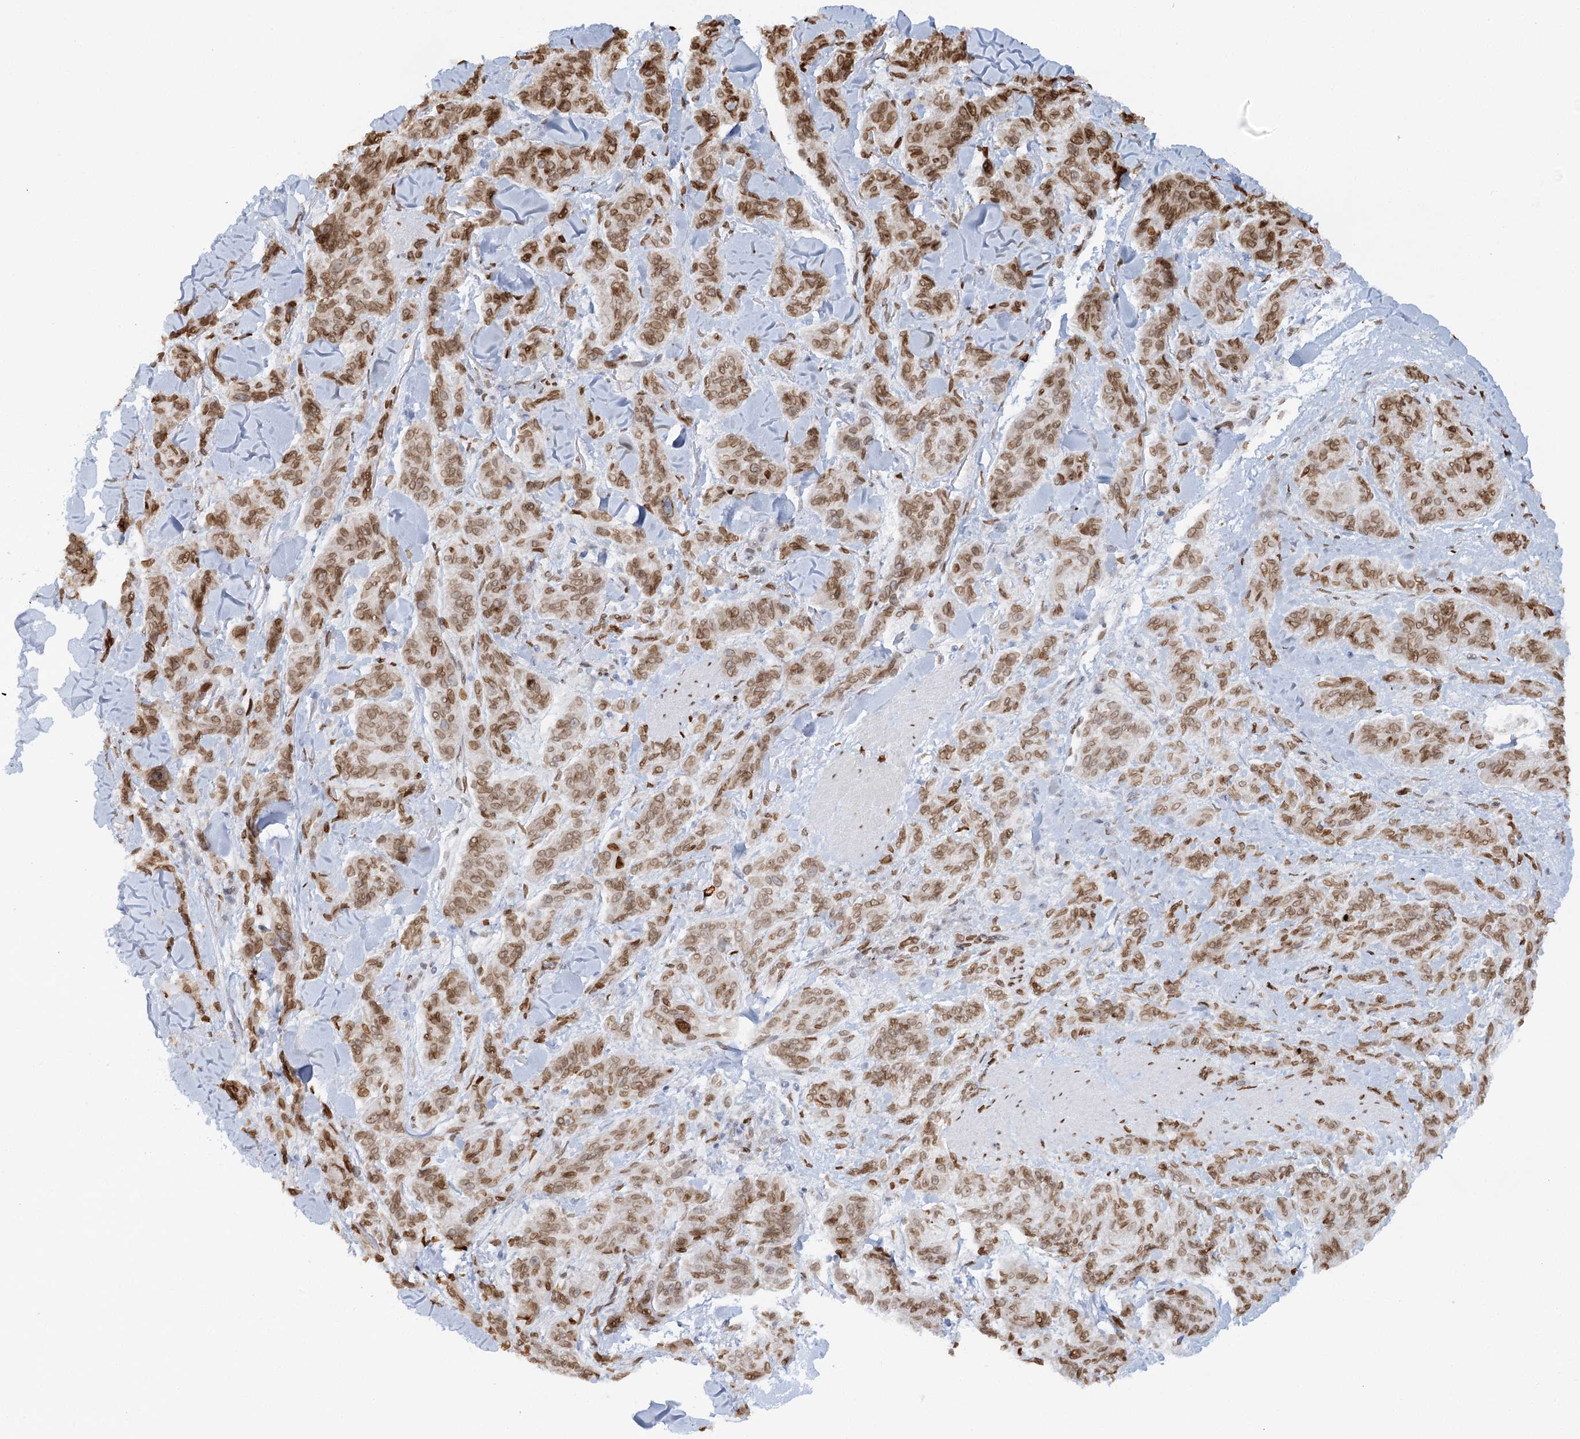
{"staining": {"intensity": "moderate", "quantity": ">75%", "location": "cytoplasmic/membranous,nuclear"}, "tissue": "melanoma", "cell_type": "Tumor cells", "image_type": "cancer", "snomed": [{"axis": "morphology", "description": "Malignant melanoma, NOS"}, {"axis": "topography", "description": "Skin"}], "caption": "This photomicrograph reveals IHC staining of human malignant melanoma, with medium moderate cytoplasmic/membranous and nuclear staining in approximately >75% of tumor cells.", "gene": "VWA5A", "patient": {"sex": "male", "age": 53}}